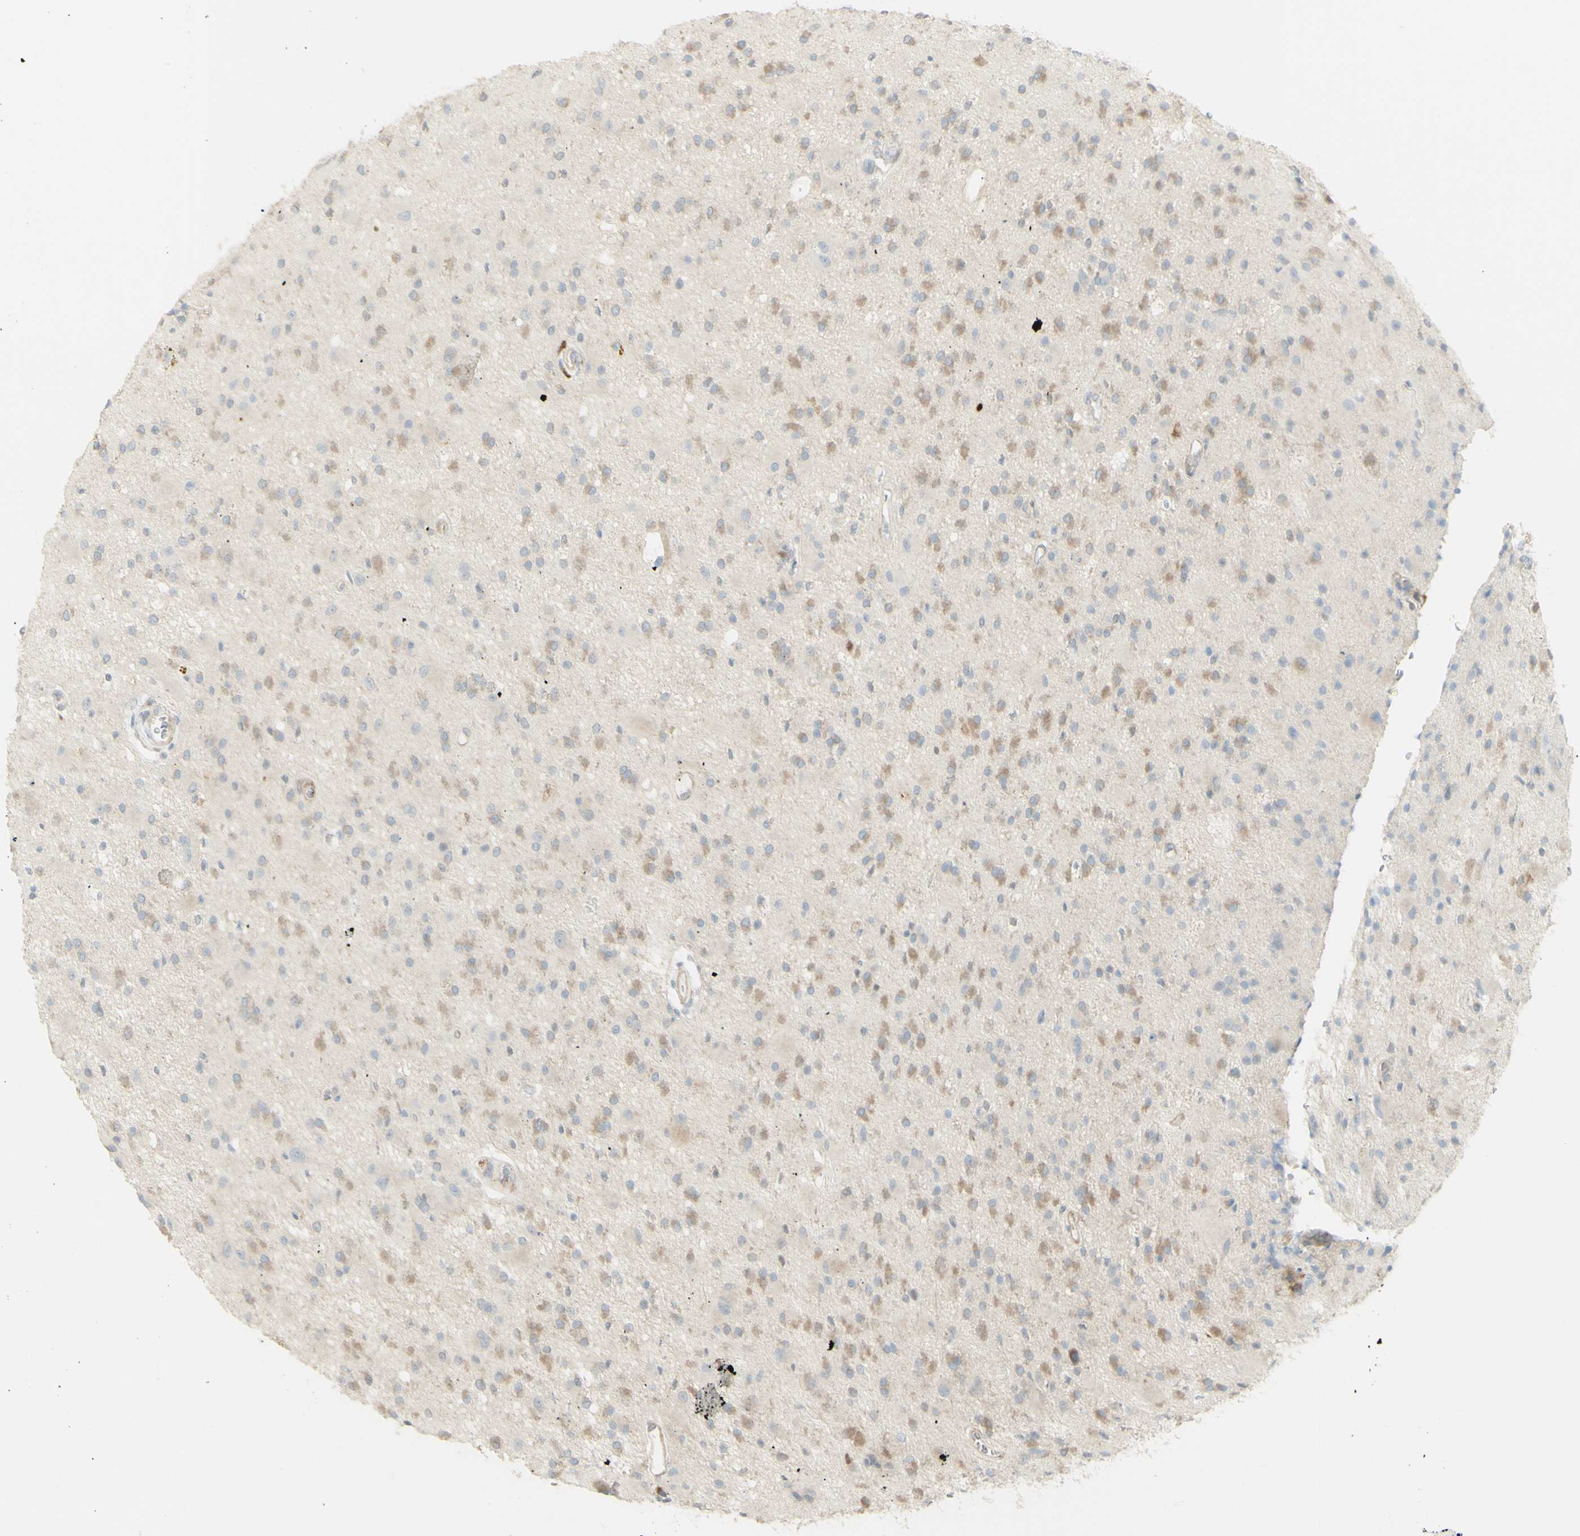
{"staining": {"intensity": "moderate", "quantity": "25%-75%", "location": "cytoplasmic/membranous"}, "tissue": "glioma", "cell_type": "Tumor cells", "image_type": "cancer", "snomed": [{"axis": "morphology", "description": "Glioma, malignant, Low grade"}, {"axis": "topography", "description": "Brain"}], "caption": "A medium amount of moderate cytoplasmic/membranous staining is appreciated in approximately 25%-75% of tumor cells in glioma tissue.", "gene": "NDST4", "patient": {"sex": "male", "age": 58}}